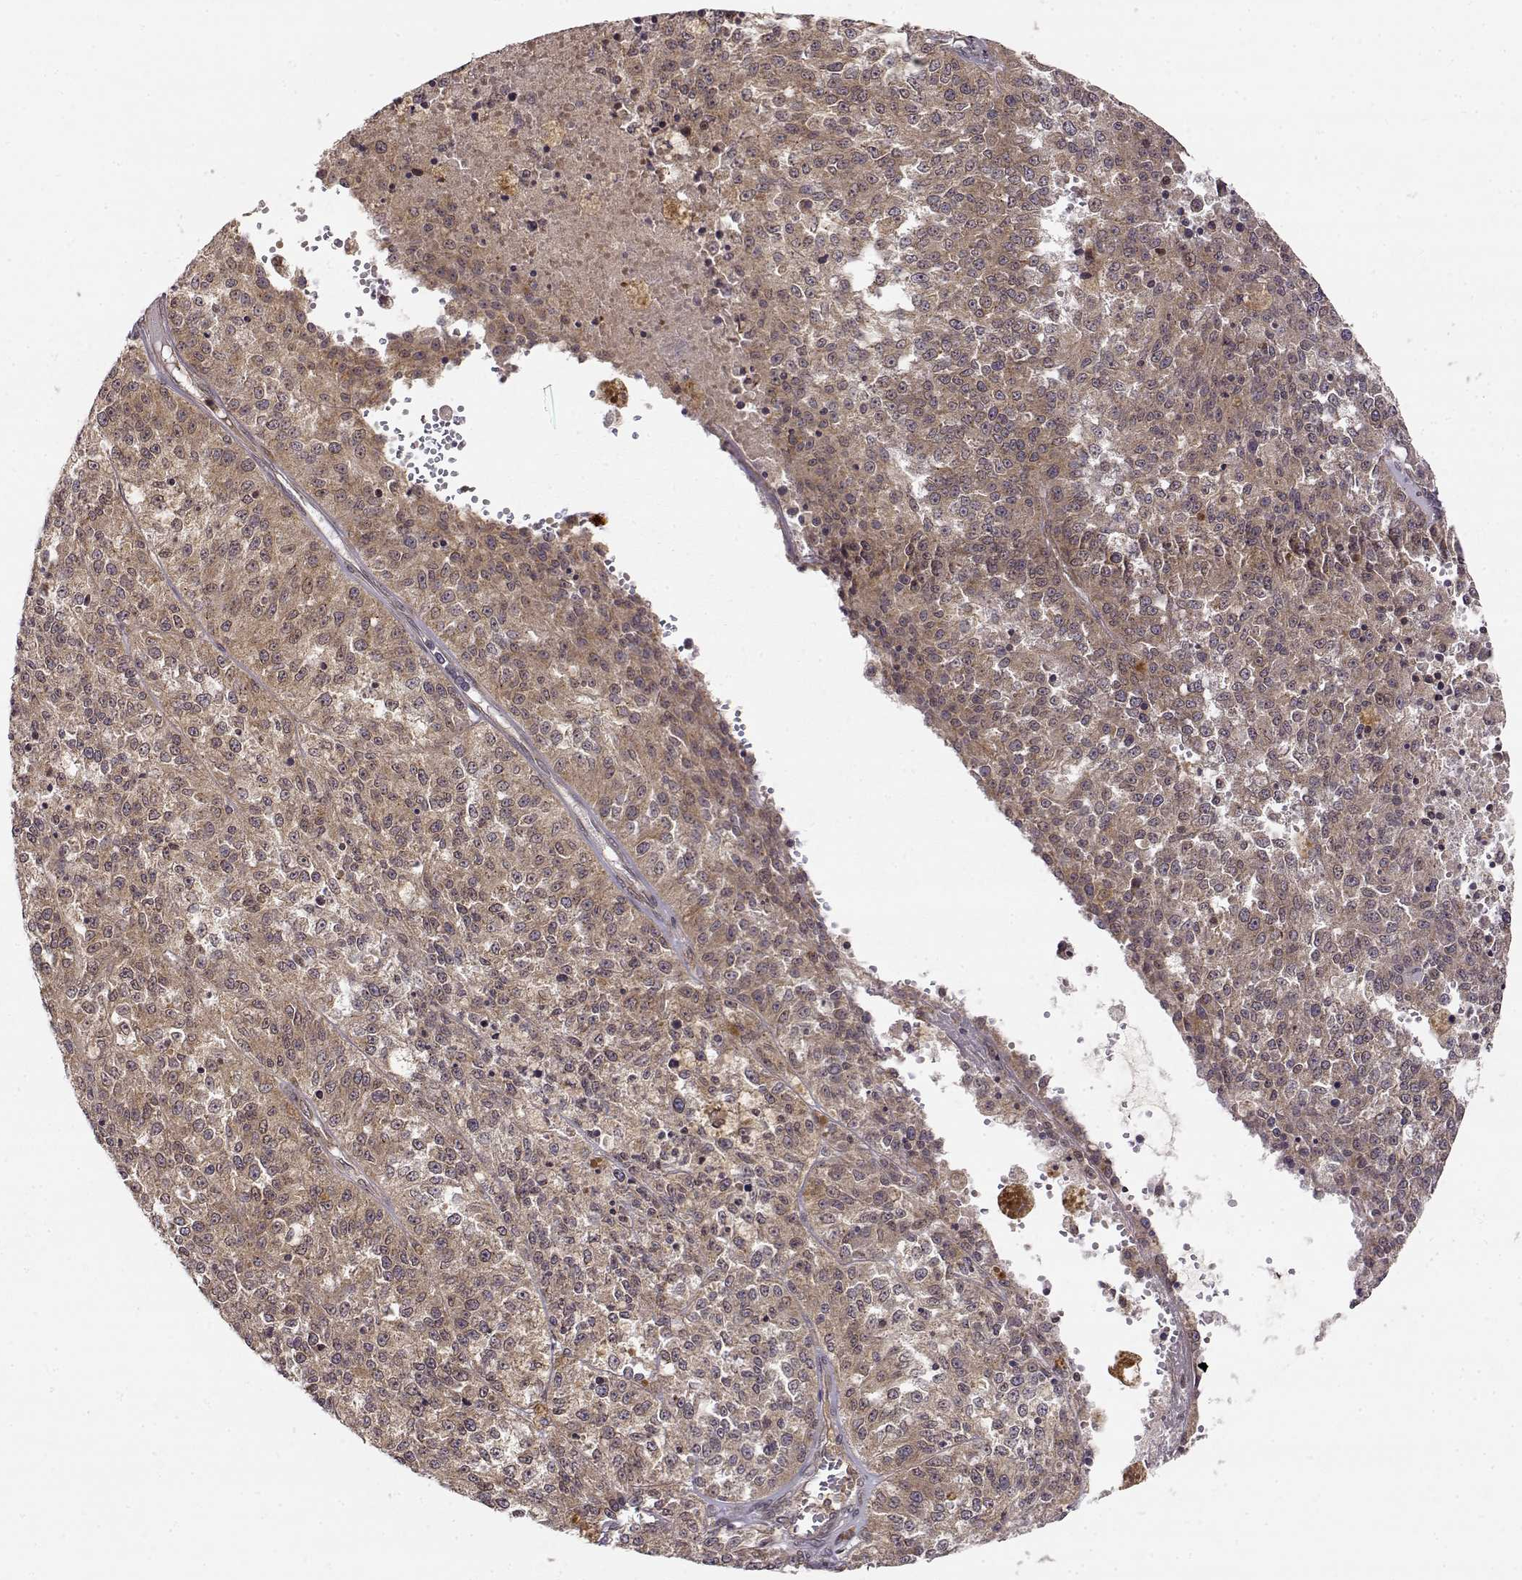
{"staining": {"intensity": "weak", "quantity": ">75%", "location": "cytoplasmic/membranous"}, "tissue": "melanoma", "cell_type": "Tumor cells", "image_type": "cancer", "snomed": [{"axis": "morphology", "description": "Malignant melanoma, Metastatic site"}, {"axis": "topography", "description": "Lymph node"}], "caption": "Tumor cells reveal low levels of weak cytoplasmic/membranous staining in about >75% of cells in human malignant melanoma (metastatic site).", "gene": "ERGIC2", "patient": {"sex": "female", "age": 64}}